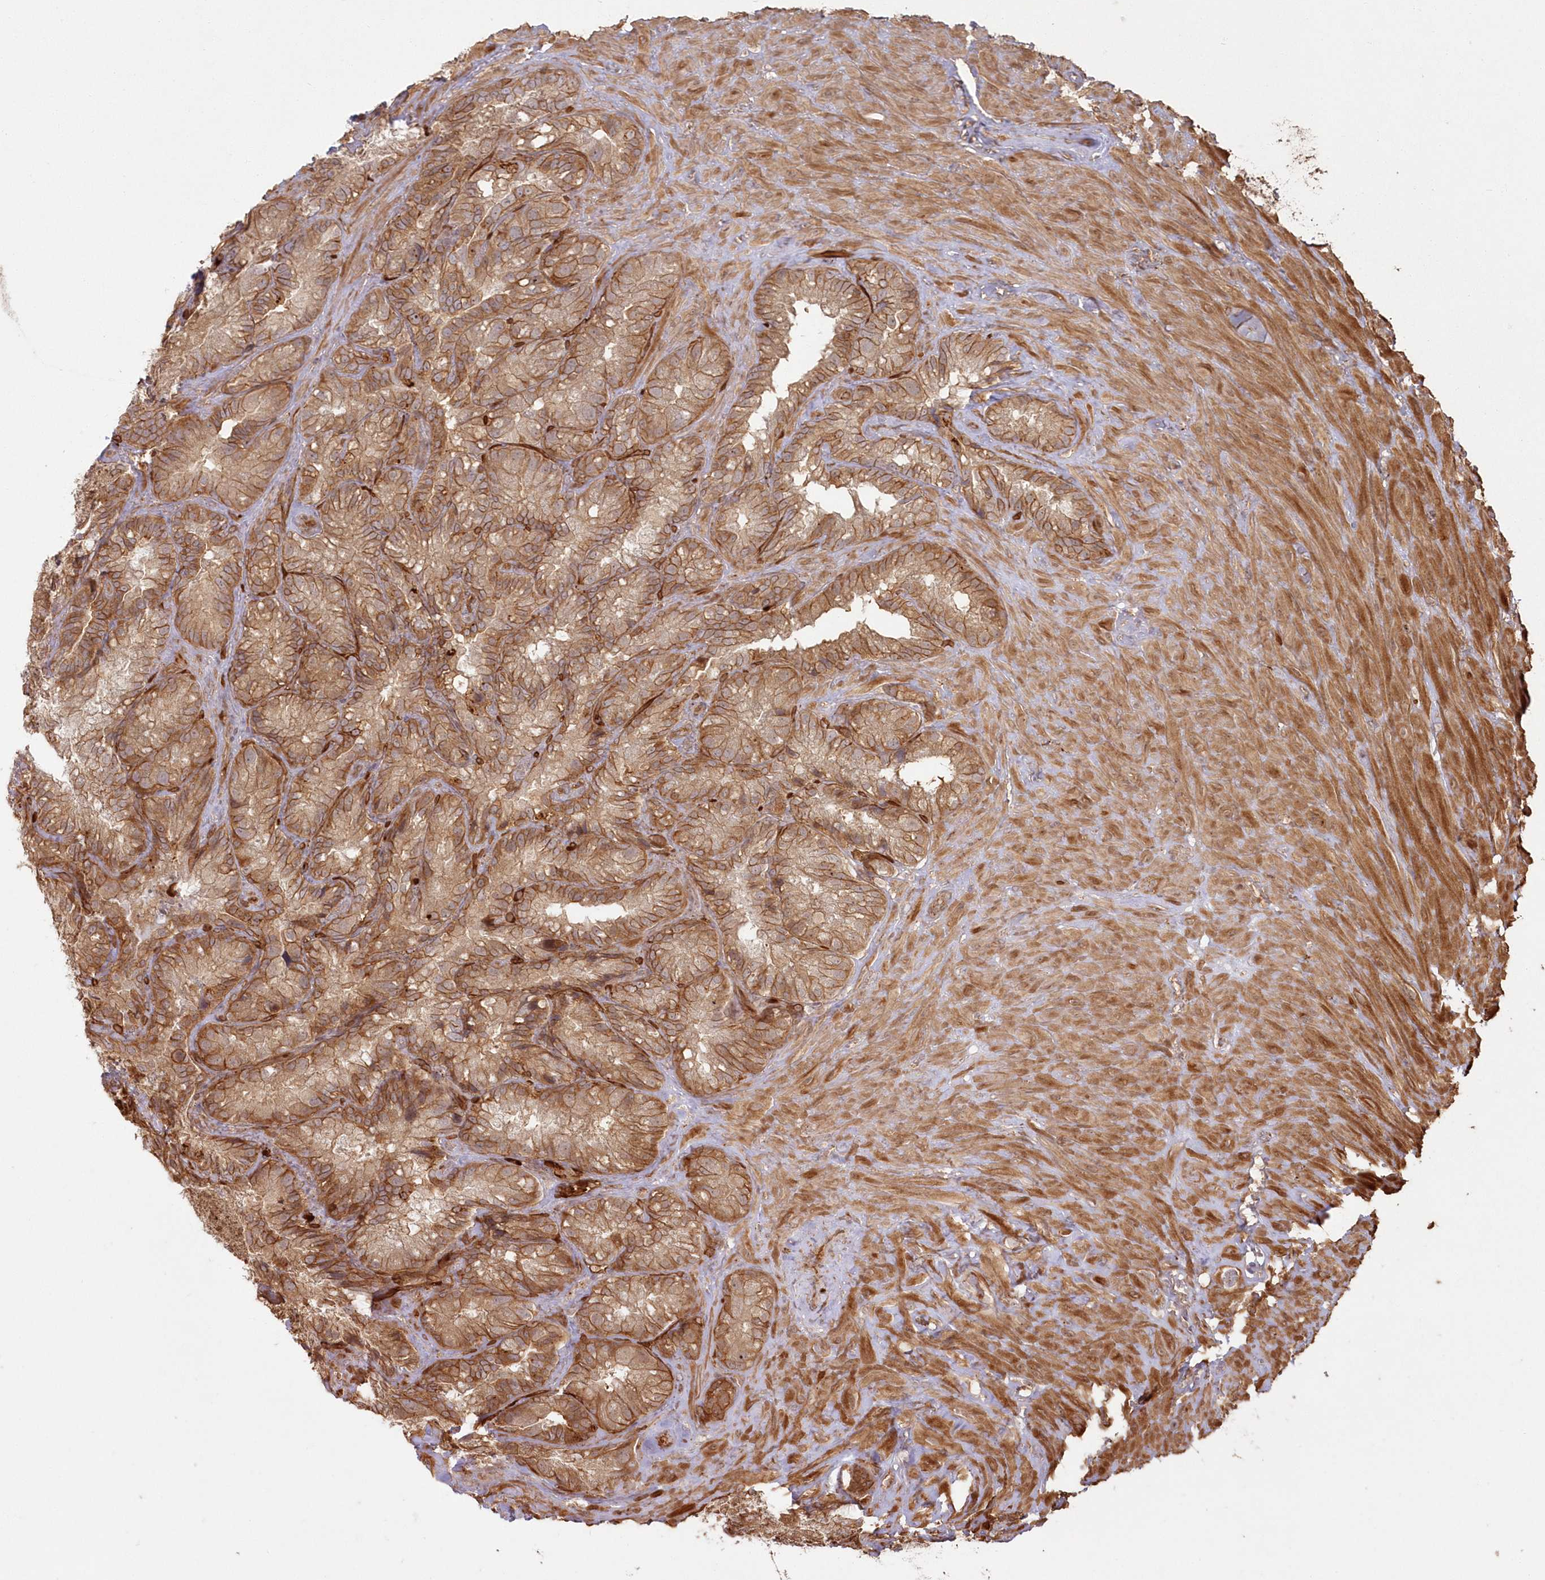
{"staining": {"intensity": "moderate", "quantity": ">75%", "location": "cytoplasmic/membranous"}, "tissue": "seminal vesicle", "cell_type": "Glandular cells", "image_type": "normal", "snomed": [{"axis": "morphology", "description": "Normal tissue, NOS"}, {"axis": "topography", "description": "Prostate"}, {"axis": "topography", "description": "Seminal veicle"}], "caption": "A brown stain labels moderate cytoplasmic/membranous expression of a protein in glandular cells of normal human seminal vesicle.", "gene": "RGCC", "patient": {"sex": "male", "age": 68}}